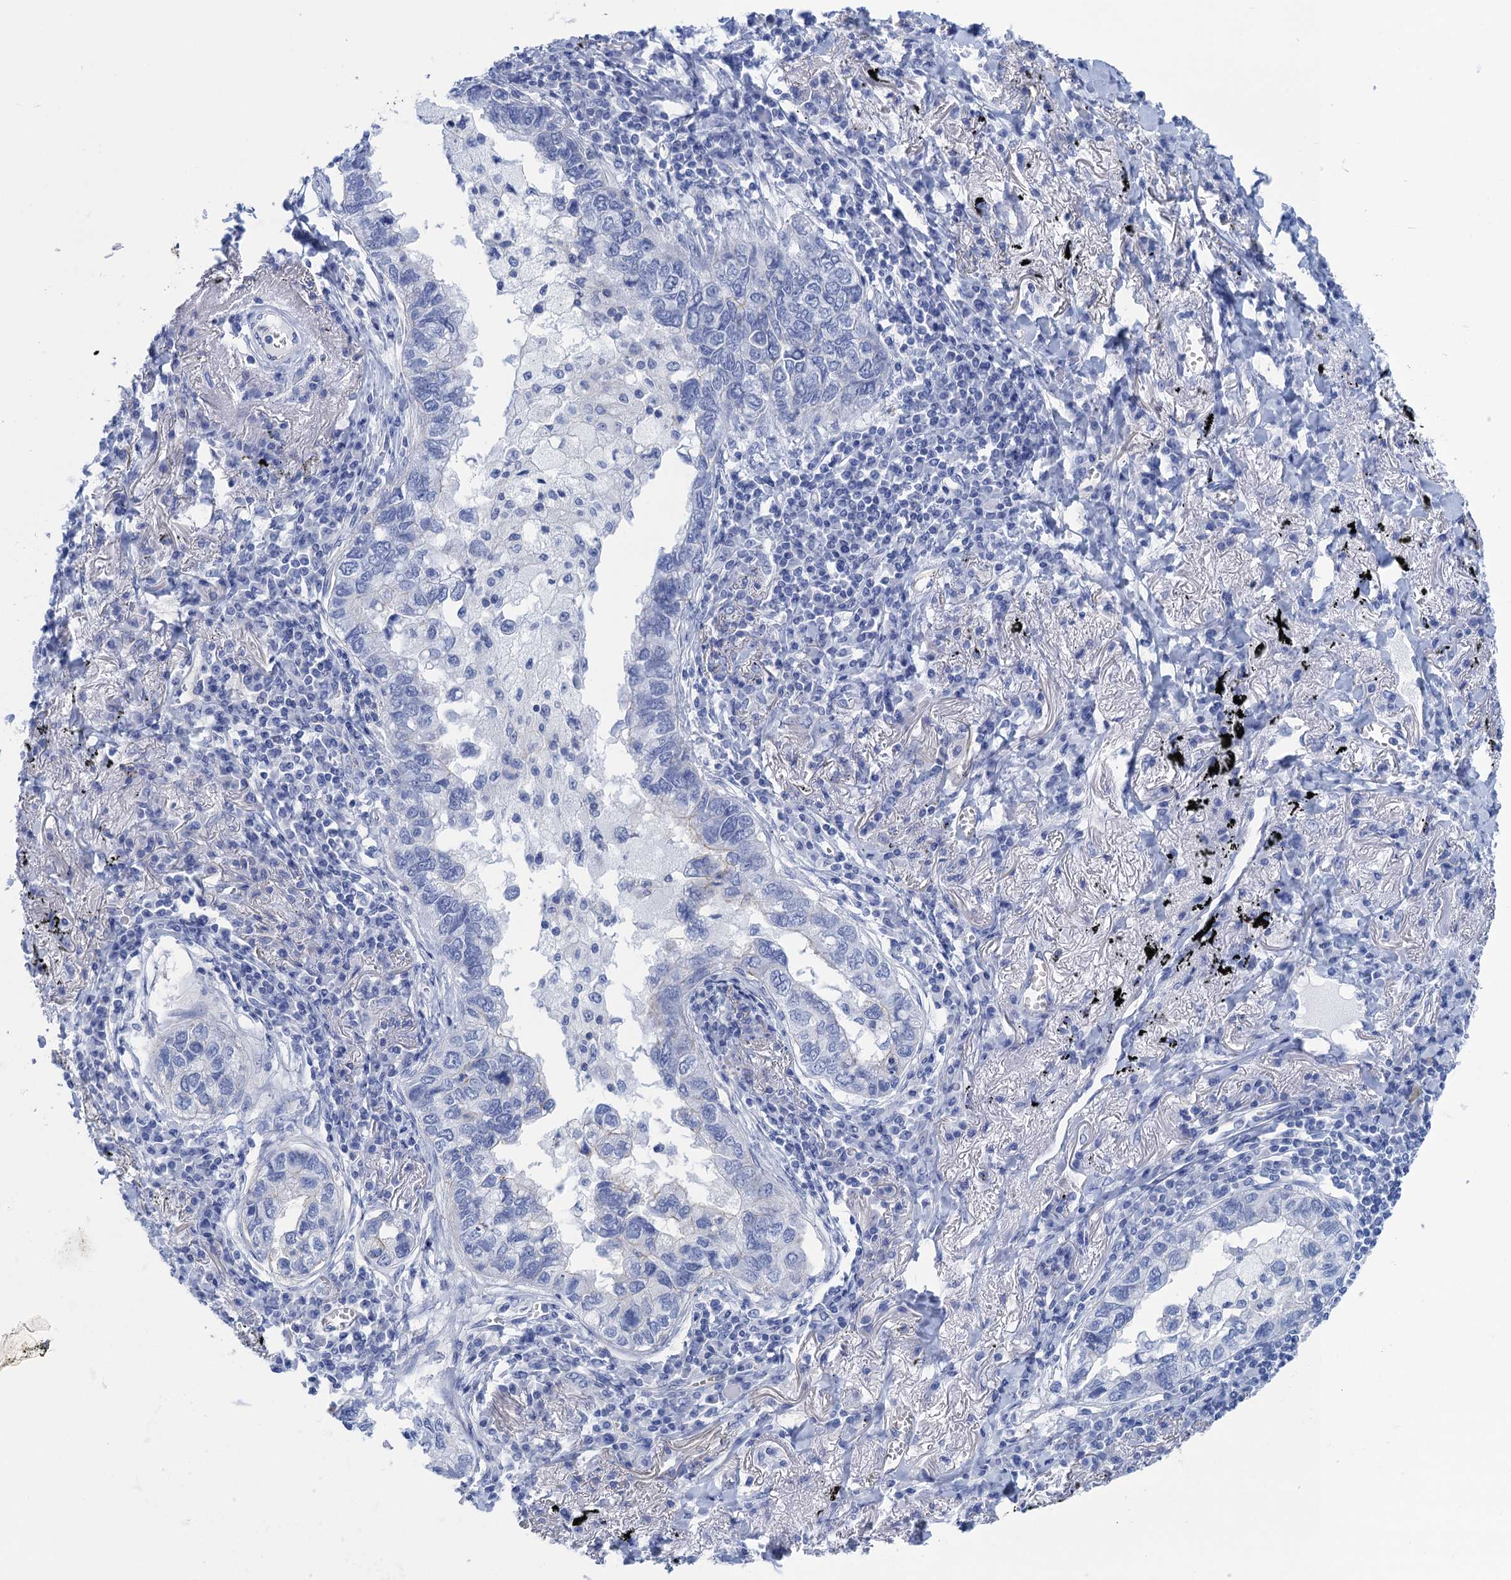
{"staining": {"intensity": "negative", "quantity": "none", "location": "none"}, "tissue": "lung cancer", "cell_type": "Tumor cells", "image_type": "cancer", "snomed": [{"axis": "morphology", "description": "Adenocarcinoma, NOS"}, {"axis": "topography", "description": "Lung"}], "caption": "Tumor cells are negative for brown protein staining in lung cancer (adenocarcinoma). (IHC, brightfield microscopy, high magnification).", "gene": "CALML5", "patient": {"sex": "male", "age": 65}}